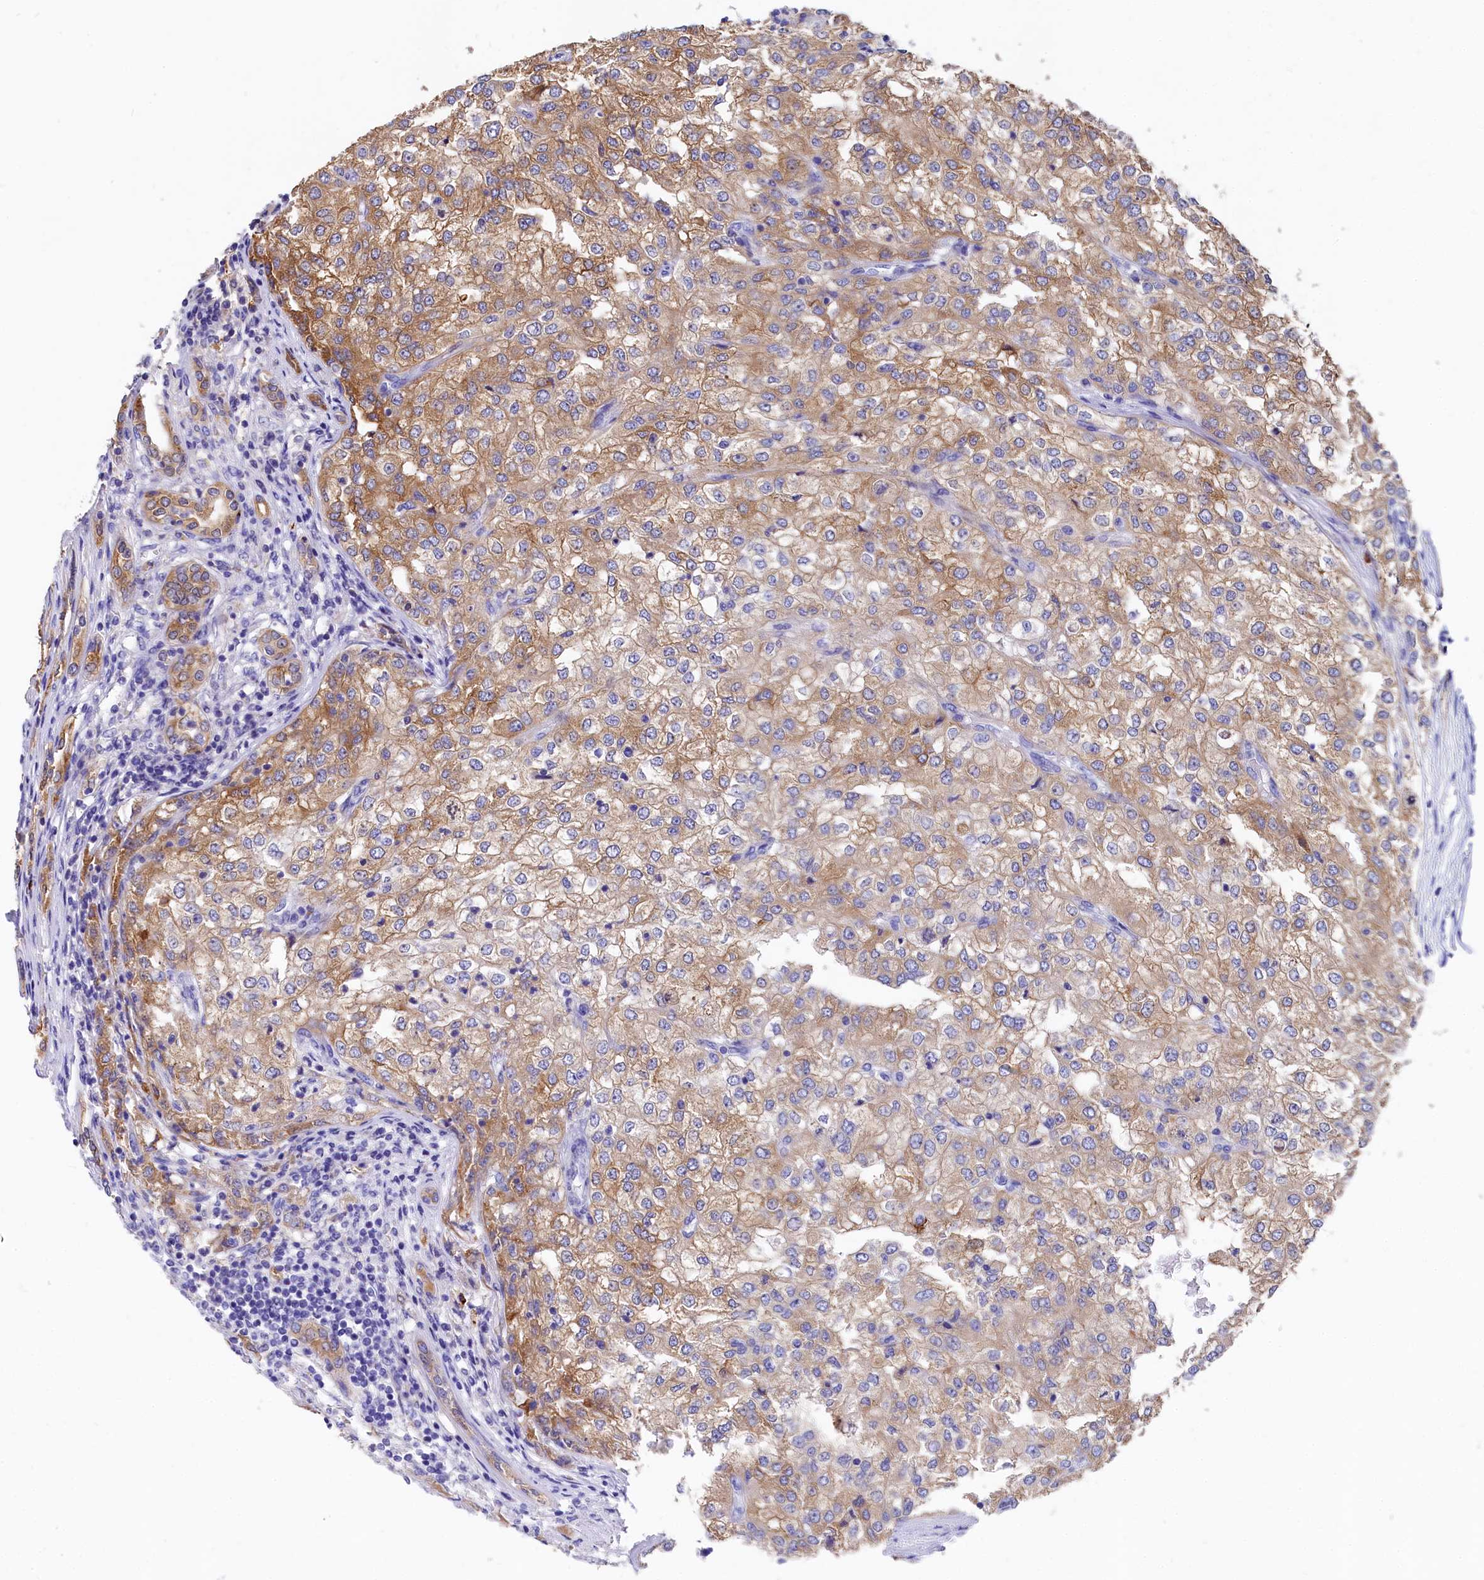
{"staining": {"intensity": "moderate", "quantity": ">75%", "location": "cytoplasmic/membranous"}, "tissue": "renal cancer", "cell_type": "Tumor cells", "image_type": "cancer", "snomed": [{"axis": "morphology", "description": "Adenocarcinoma, NOS"}, {"axis": "topography", "description": "Kidney"}], "caption": "This image displays immunohistochemistry (IHC) staining of renal cancer, with medium moderate cytoplasmic/membranous expression in approximately >75% of tumor cells.", "gene": "EPS8L2", "patient": {"sex": "female", "age": 54}}